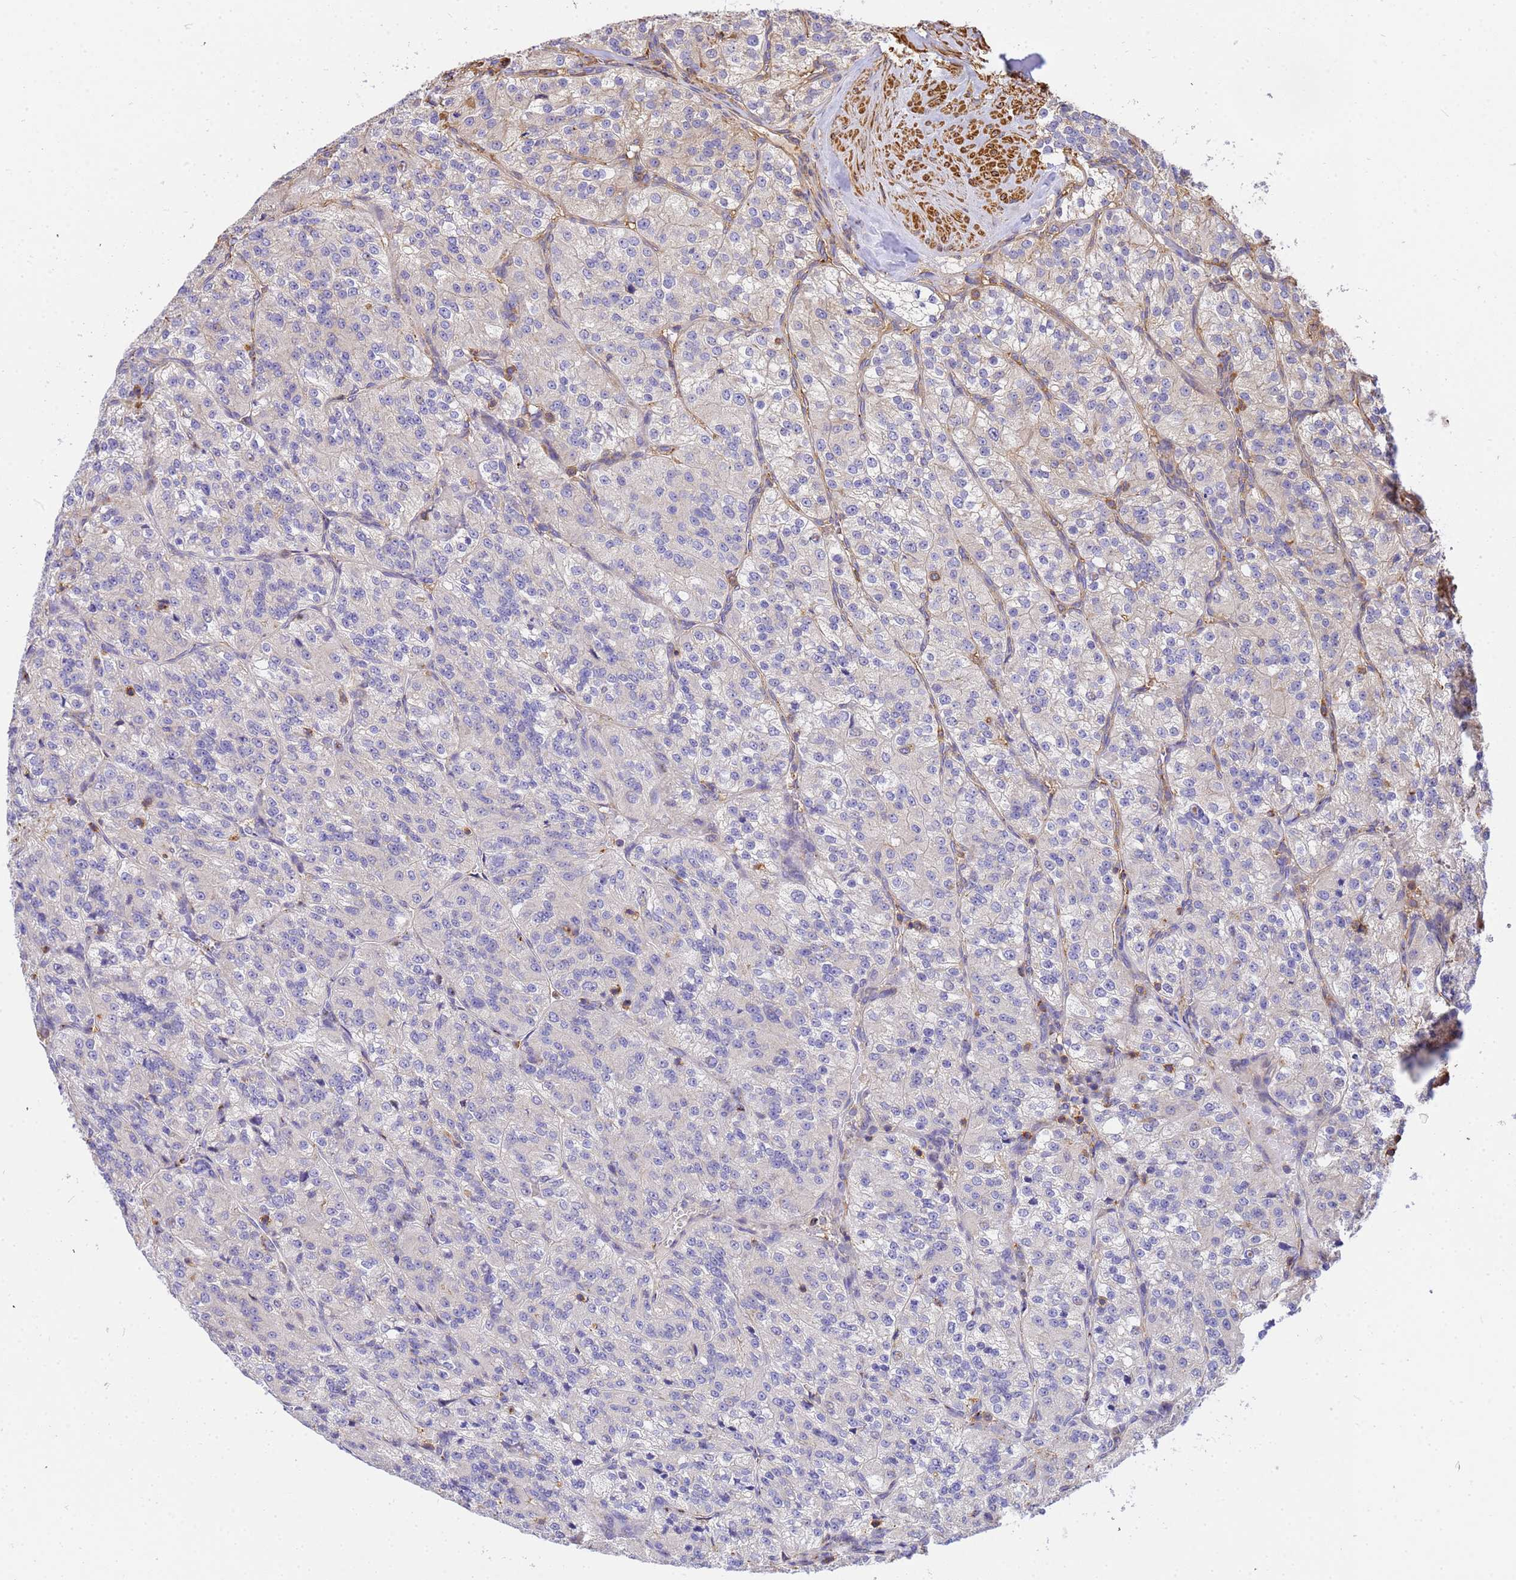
{"staining": {"intensity": "negative", "quantity": "none", "location": "none"}, "tissue": "renal cancer", "cell_type": "Tumor cells", "image_type": "cancer", "snomed": [{"axis": "morphology", "description": "Adenocarcinoma, NOS"}, {"axis": "topography", "description": "Kidney"}], "caption": "DAB (3,3'-diaminobenzidine) immunohistochemical staining of renal adenocarcinoma displays no significant staining in tumor cells. The staining was performed using DAB to visualize the protein expression in brown, while the nuclei were stained in blue with hematoxylin (Magnification: 20x).", "gene": "WDR64", "patient": {"sex": "female", "age": 63}}